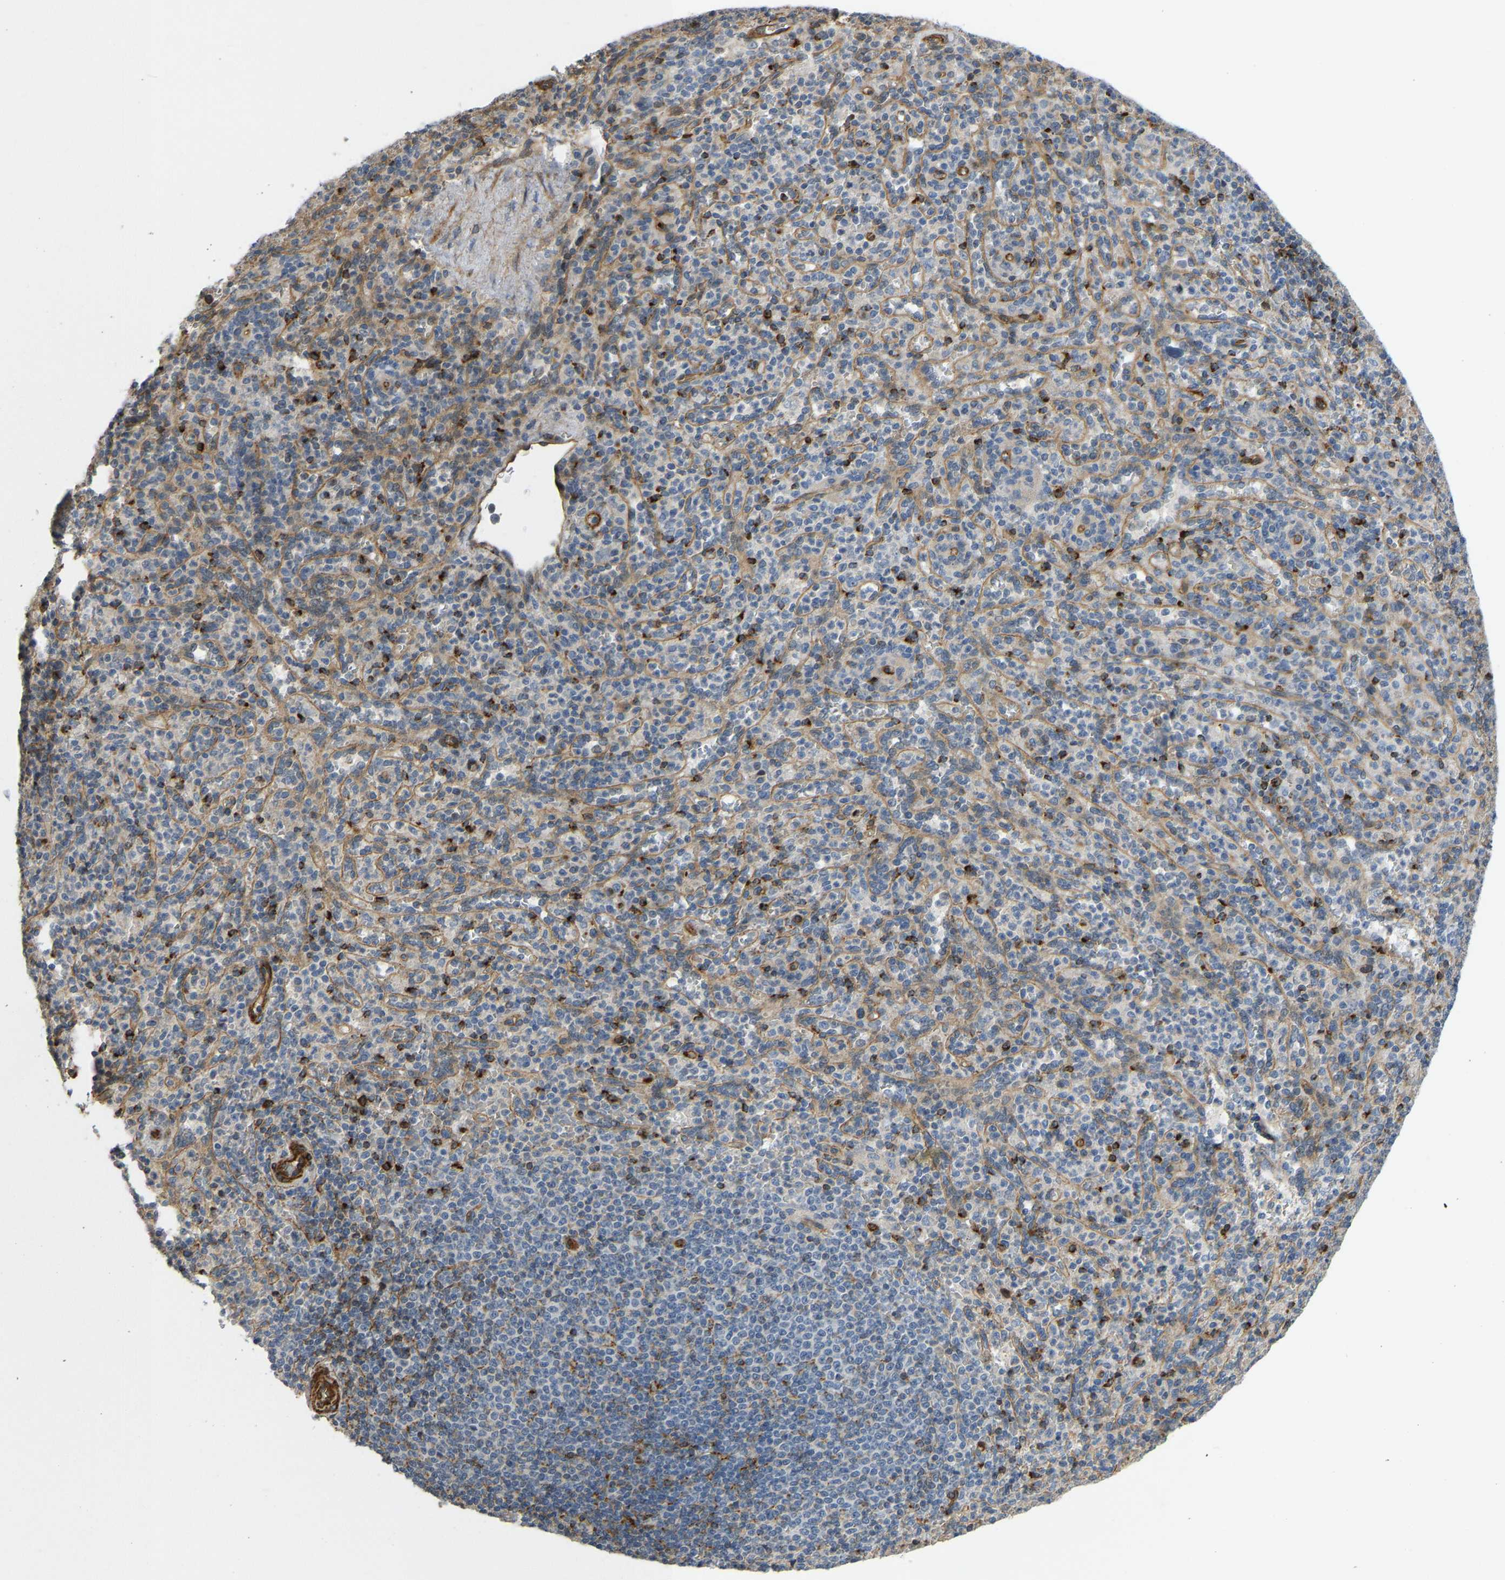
{"staining": {"intensity": "strong", "quantity": "25%-75%", "location": "cytoplasmic/membranous"}, "tissue": "spleen", "cell_type": "Cells in red pulp", "image_type": "normal", "snomed": [{"axis": "morphology", "description": "Normal tissue, NOS"}, {"axis": "topography", "description": "Spleen"}], "caption": "The image demonstrates staining of unremarkable spleen, revealing strong cytoplasmic/membranous protein staining (brown color) within cells in red pulp.", "gene": "KIAA1671", "patient": {"sex": "male", "age": 36}}